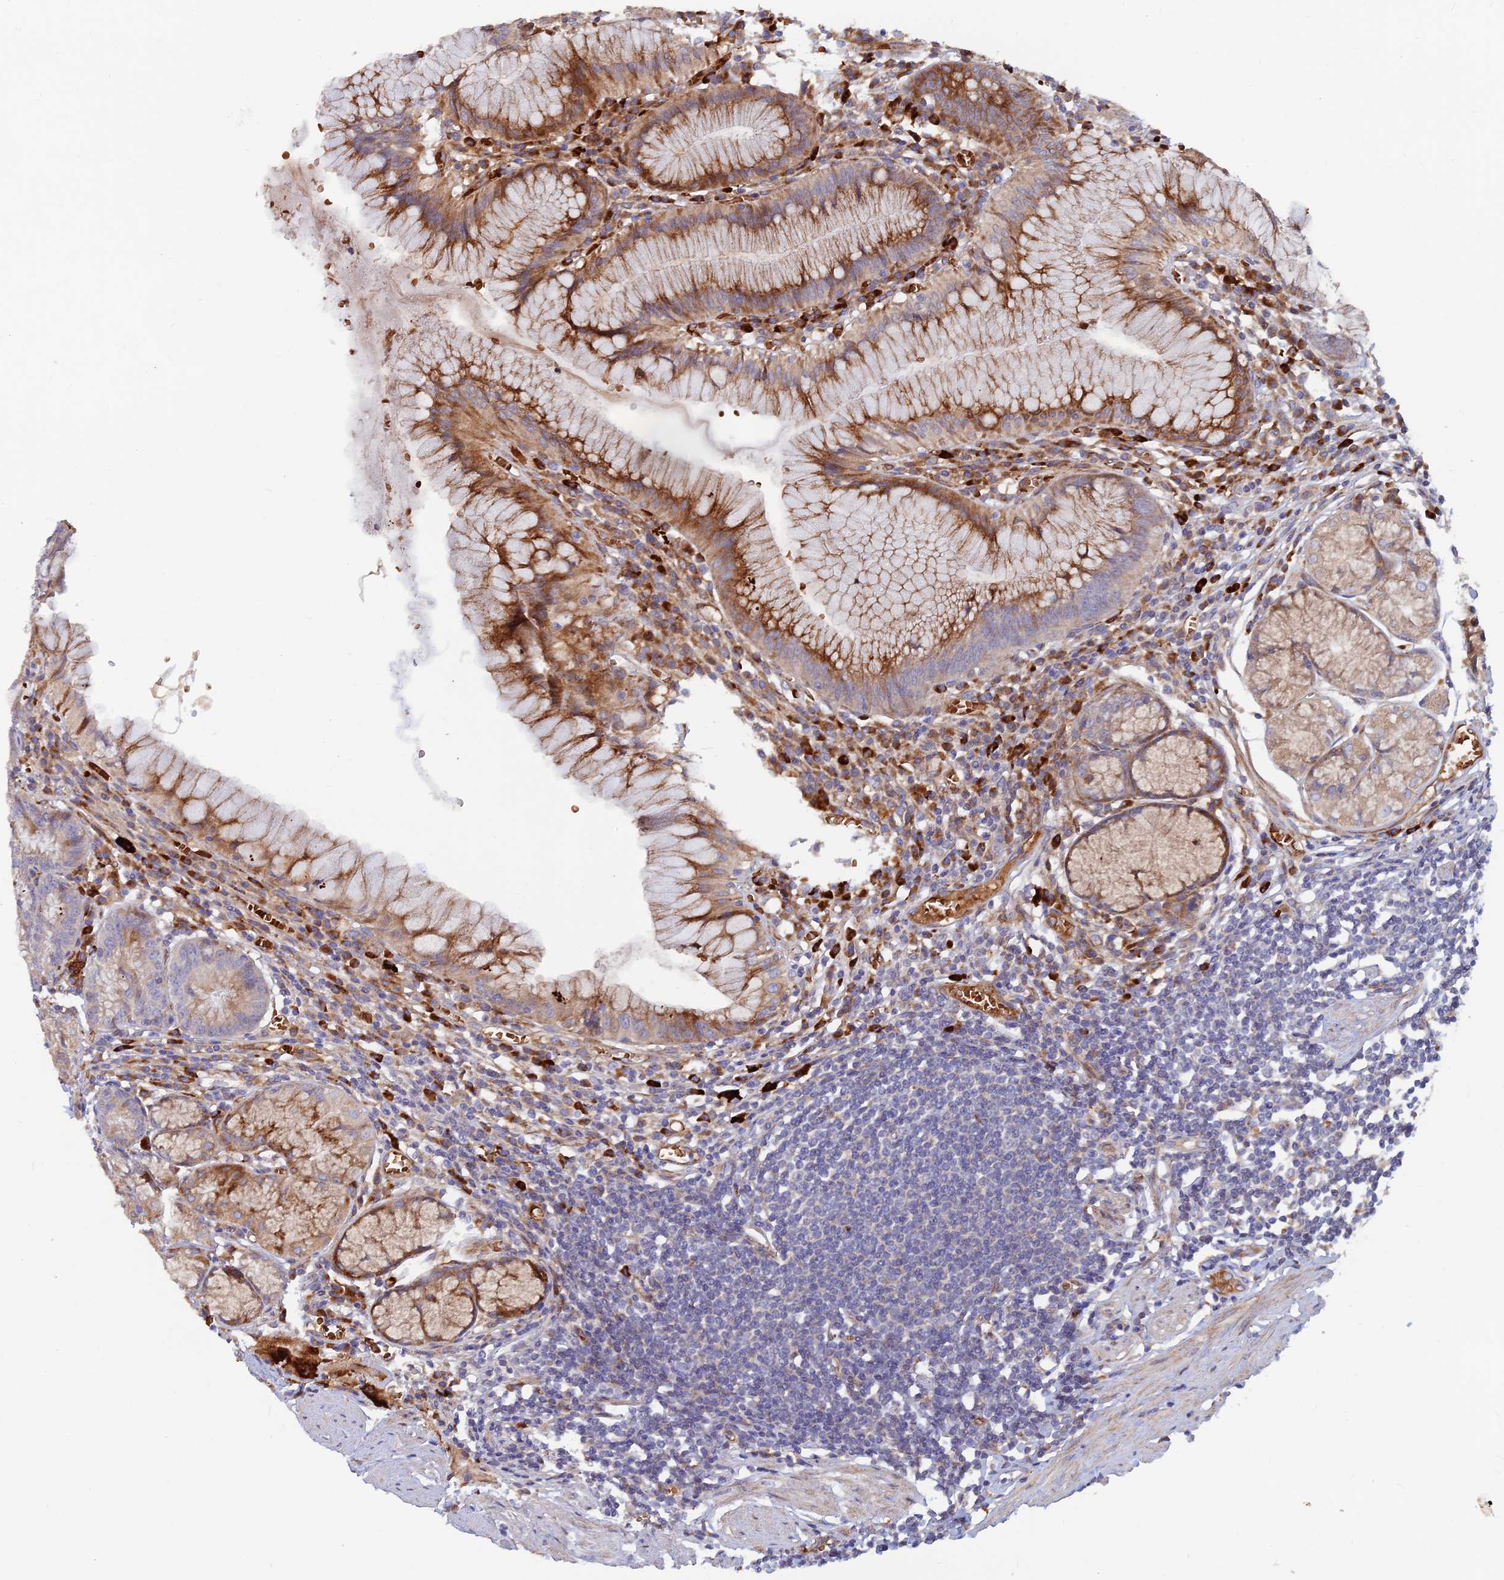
{"staining": {"intensity": "moderate", "quantity": ">75%", "location": "cytoplasmic/membranous"}, "tissue": "stomach", "cell_type": "Glandular cells", "image_type": "normal", "snomed": [{"axis": "morphology", "description": "Normal tissue, NOS"}, {"axis": "topography", "description": "Stomach"}], "caption": "Immunohistochemical staining of benign stomach reveals medium levels of moderate cytoplasmic/membranous positivity in about >75% of glandular cells.", "gene": "GMCL1", "patient": {"sex": "male", "age": 55}}